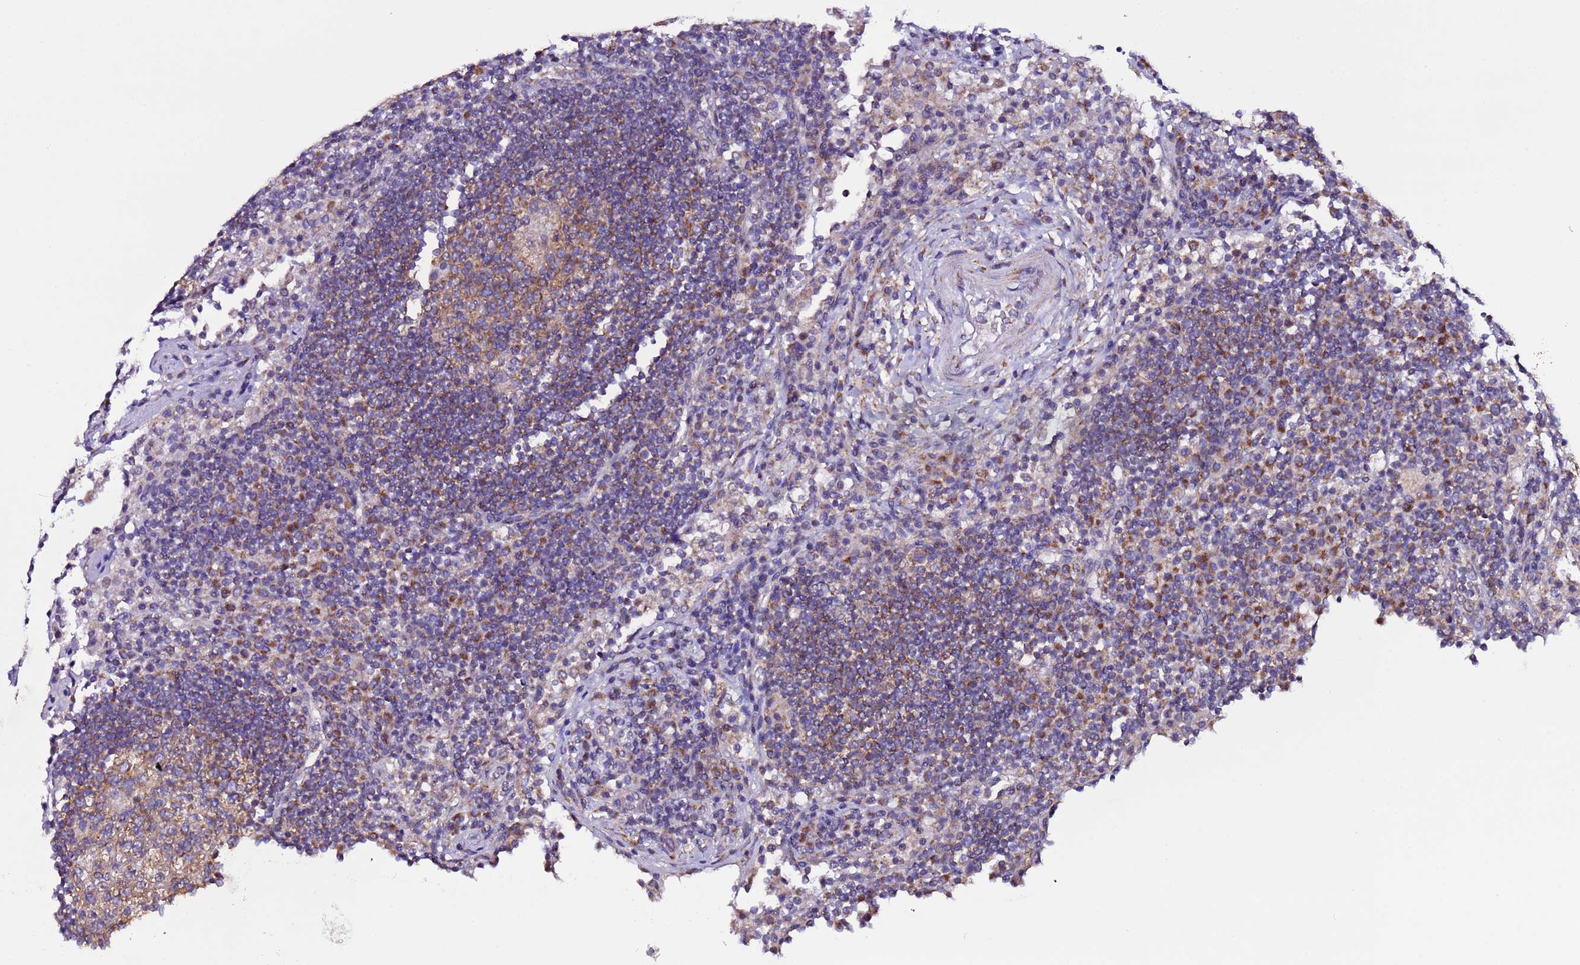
{"staining": {"intensity": "moderate", "quantity": "25%-75%", "location": "cytoplasmic/membranous"}, "tissue": "lymph node", "cell_type": "Germinal center cells", "image_type": "normal", "snomed": [{"axis": "morphology", "description": "Normal tissue, NOS"}, {"axis": "topography", "description": "Lymph node"}], "caption": "Lymph node stained with DAB immunohistochemistry demonstrates medium levels of moderate cytoplasmic/membranous expression in approximately 25%-75% of germinal center cells.", "gene": "AHI1", "patient": {"sex": "female", "age": 53}}